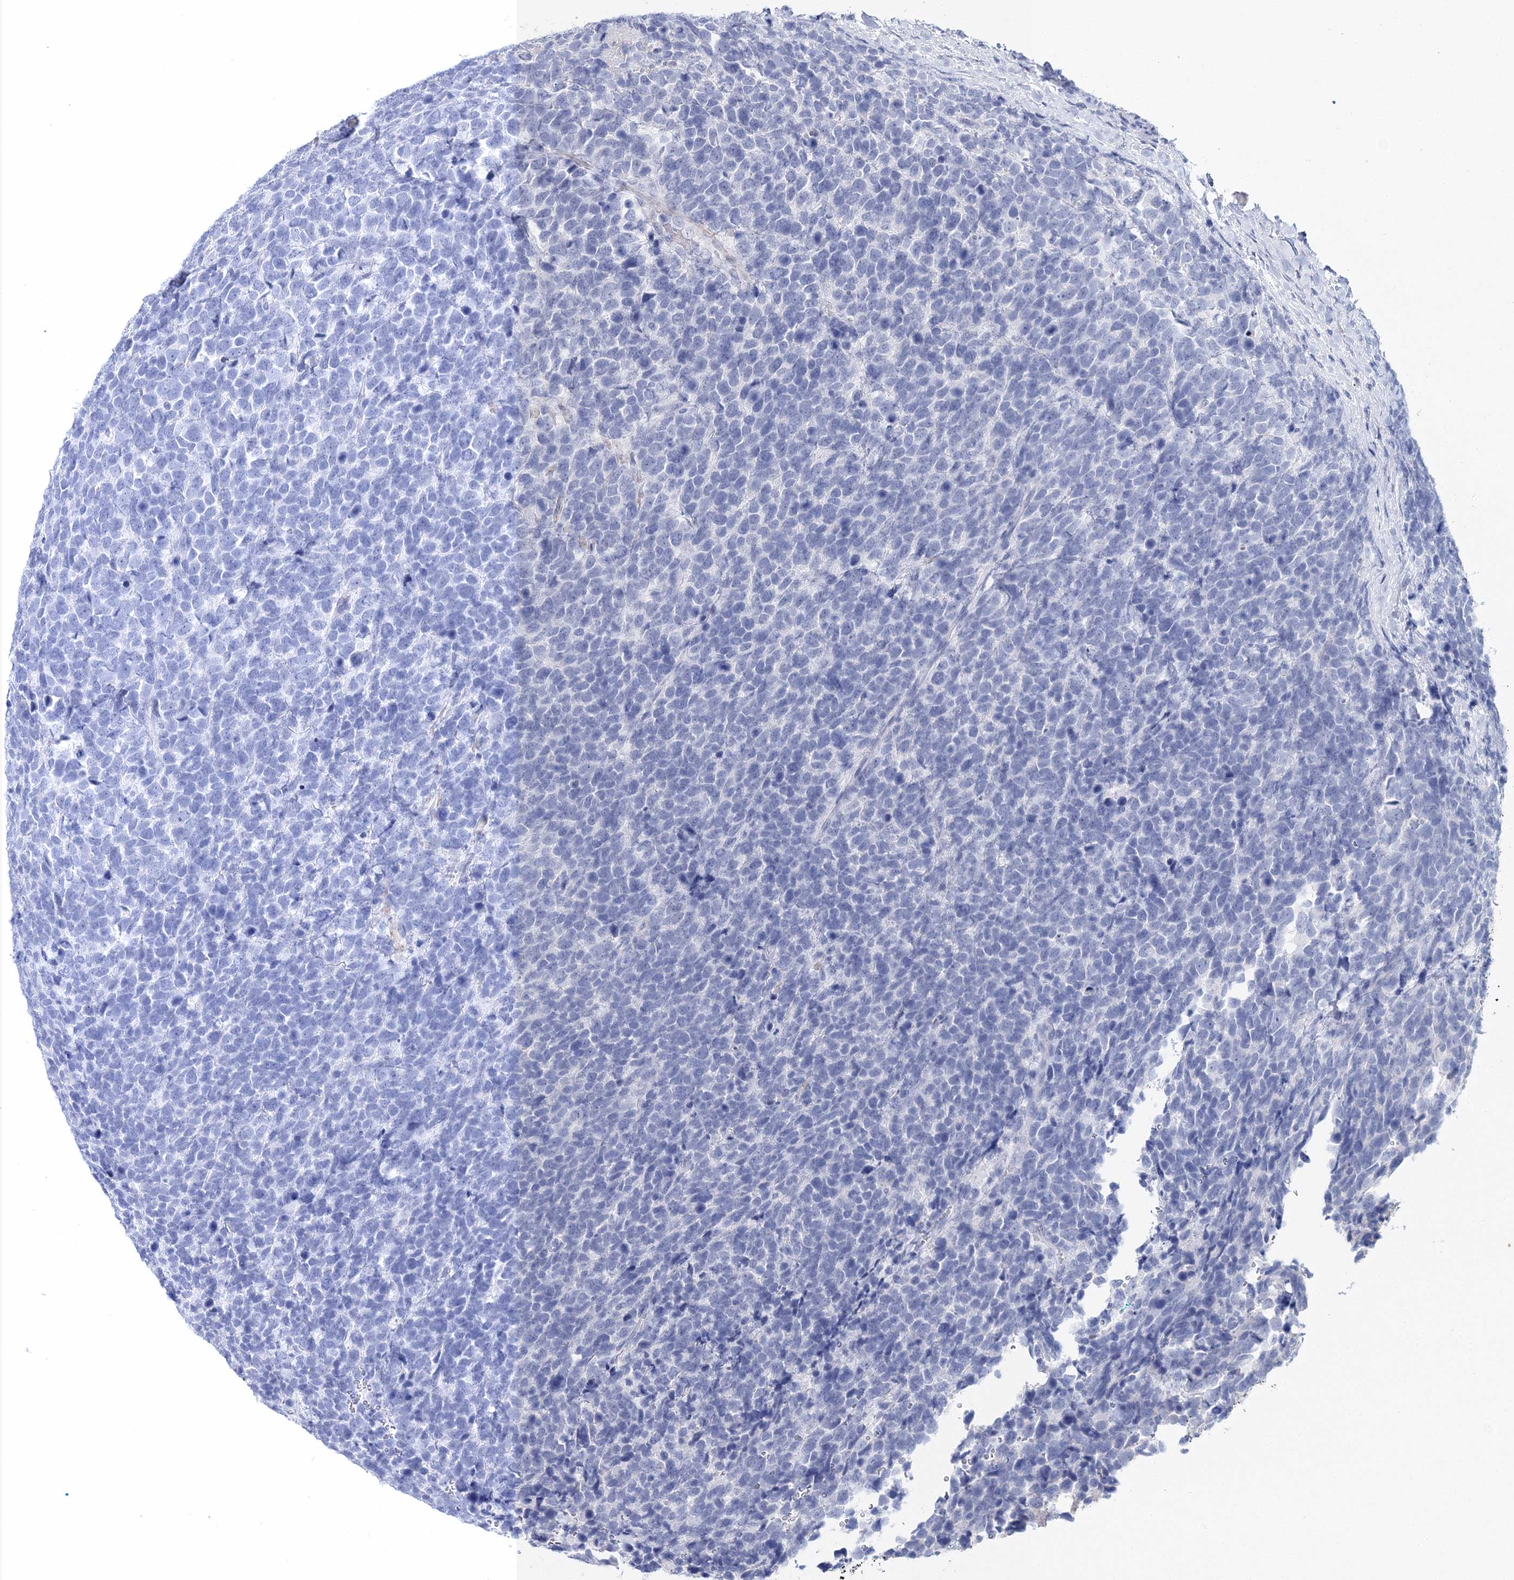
{"staining": {"intensity": "negative", "quantity": "none", "location": "none"}, "tissue": "urothelial cancer", "cell_type": "Tumor cells", "image_type": "cancer", "snomed": [{"axis": "morphology", "description": "Urothelial carcinoma, High grade"}, {"axis": "topography", "description": "Urinary bladder"}], "caption": "Urothelial cancer was stained to show a protein in brown. There is no significant positivity in tumor cells.", "gene": "MYOZ2", "patient": {"sex": "female", "age": 82}}